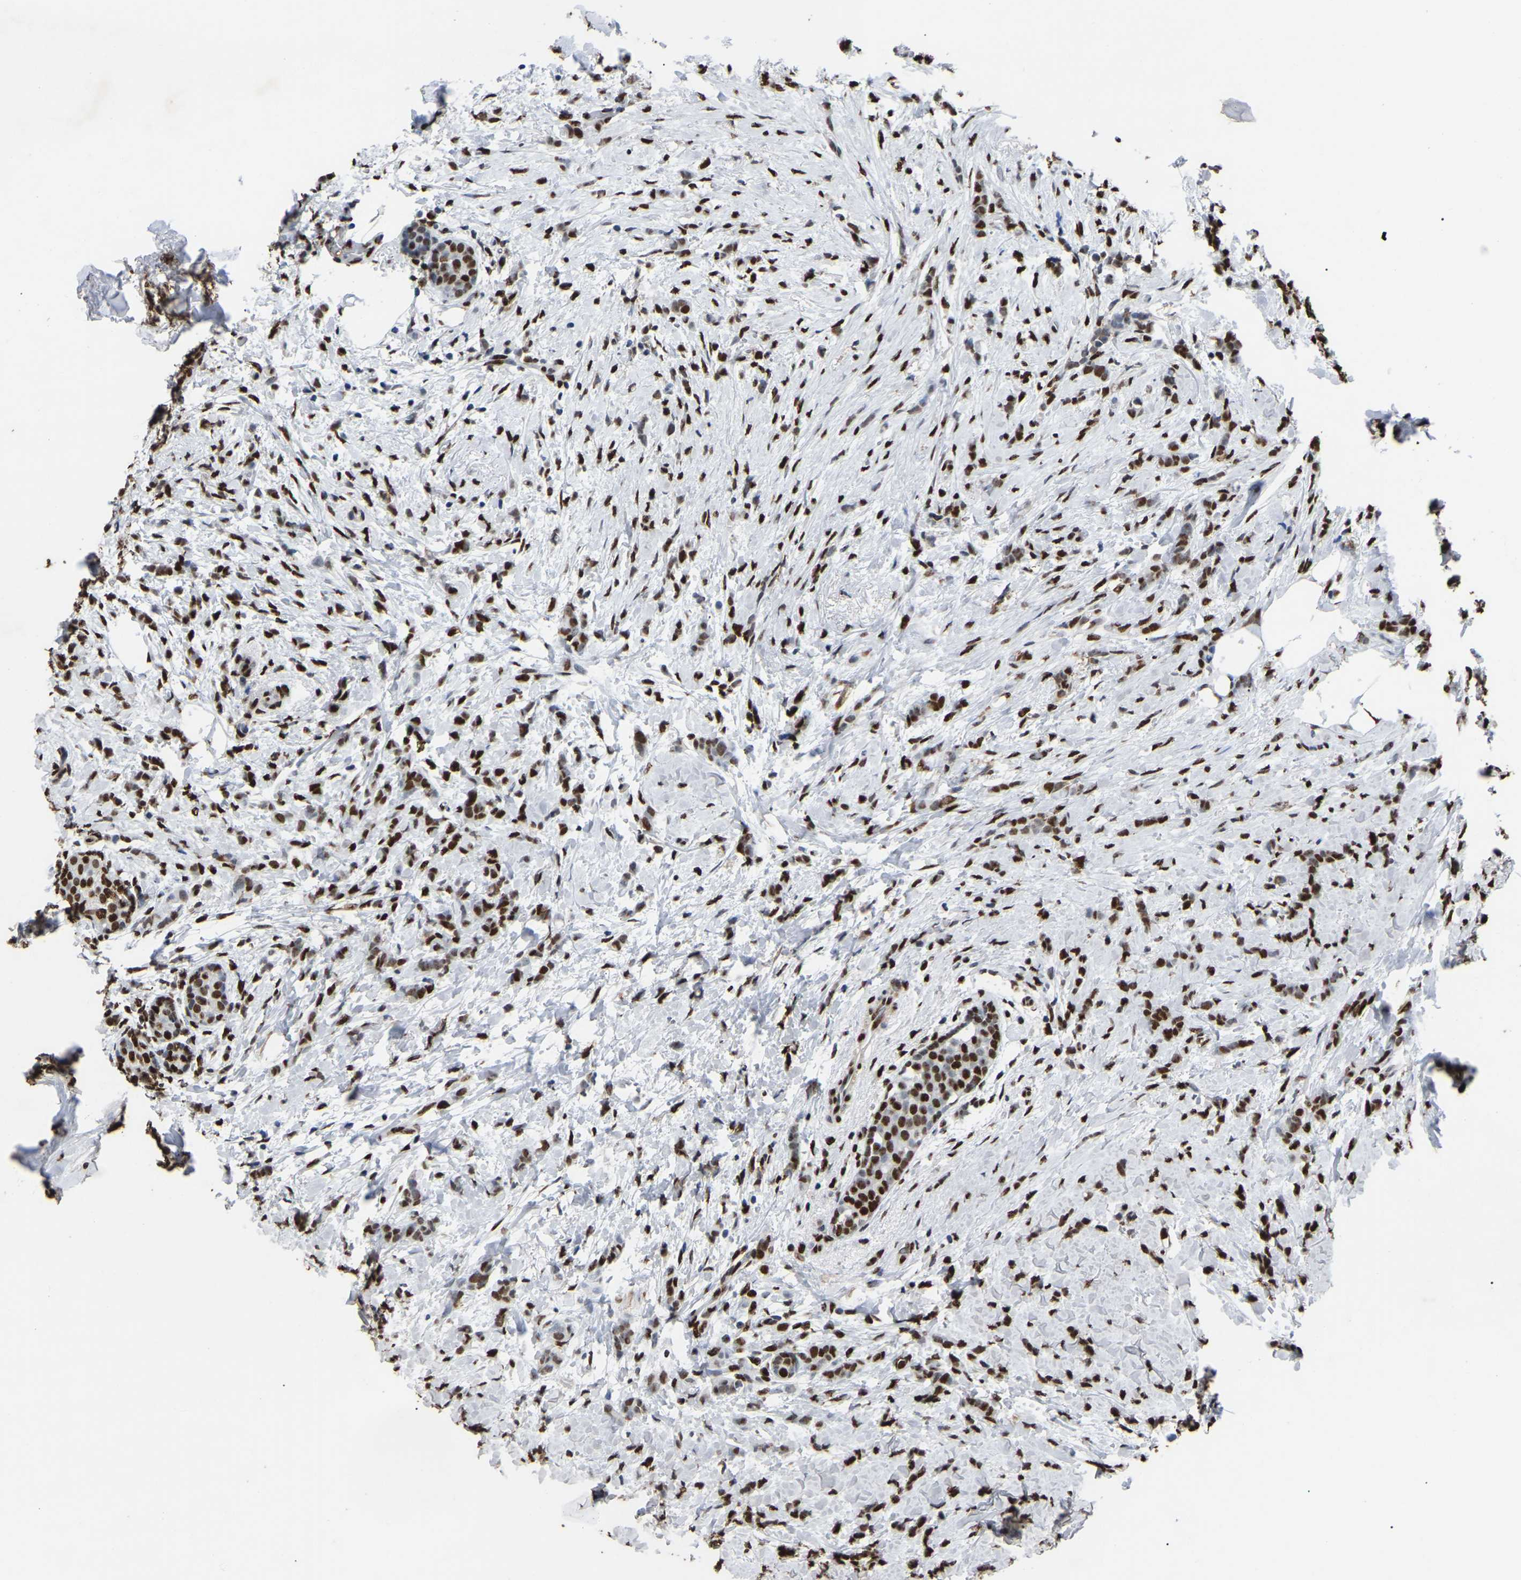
{"staining": {"intensity": "strong", "quantity": ">75%", "location": "nuclear"}, "tissue": "breast cancer", "cell_type": "Tumor cells", "image_type": "cancer", "snomed": [{"axis": "morphology", "description": "Lobular carcinoma, in situ"}, {"axis": "morphology", "description": "Lobular carcinoma"}, {"axis": "topography", "description": "Breast"}], "caption": "Strong nuclear staining is appreciated in approximately >75% of tumor cells in breast cancer (lobular carcinoma).", "gene": "RBL2", "patient": {"sex": "female", "age": 41}}